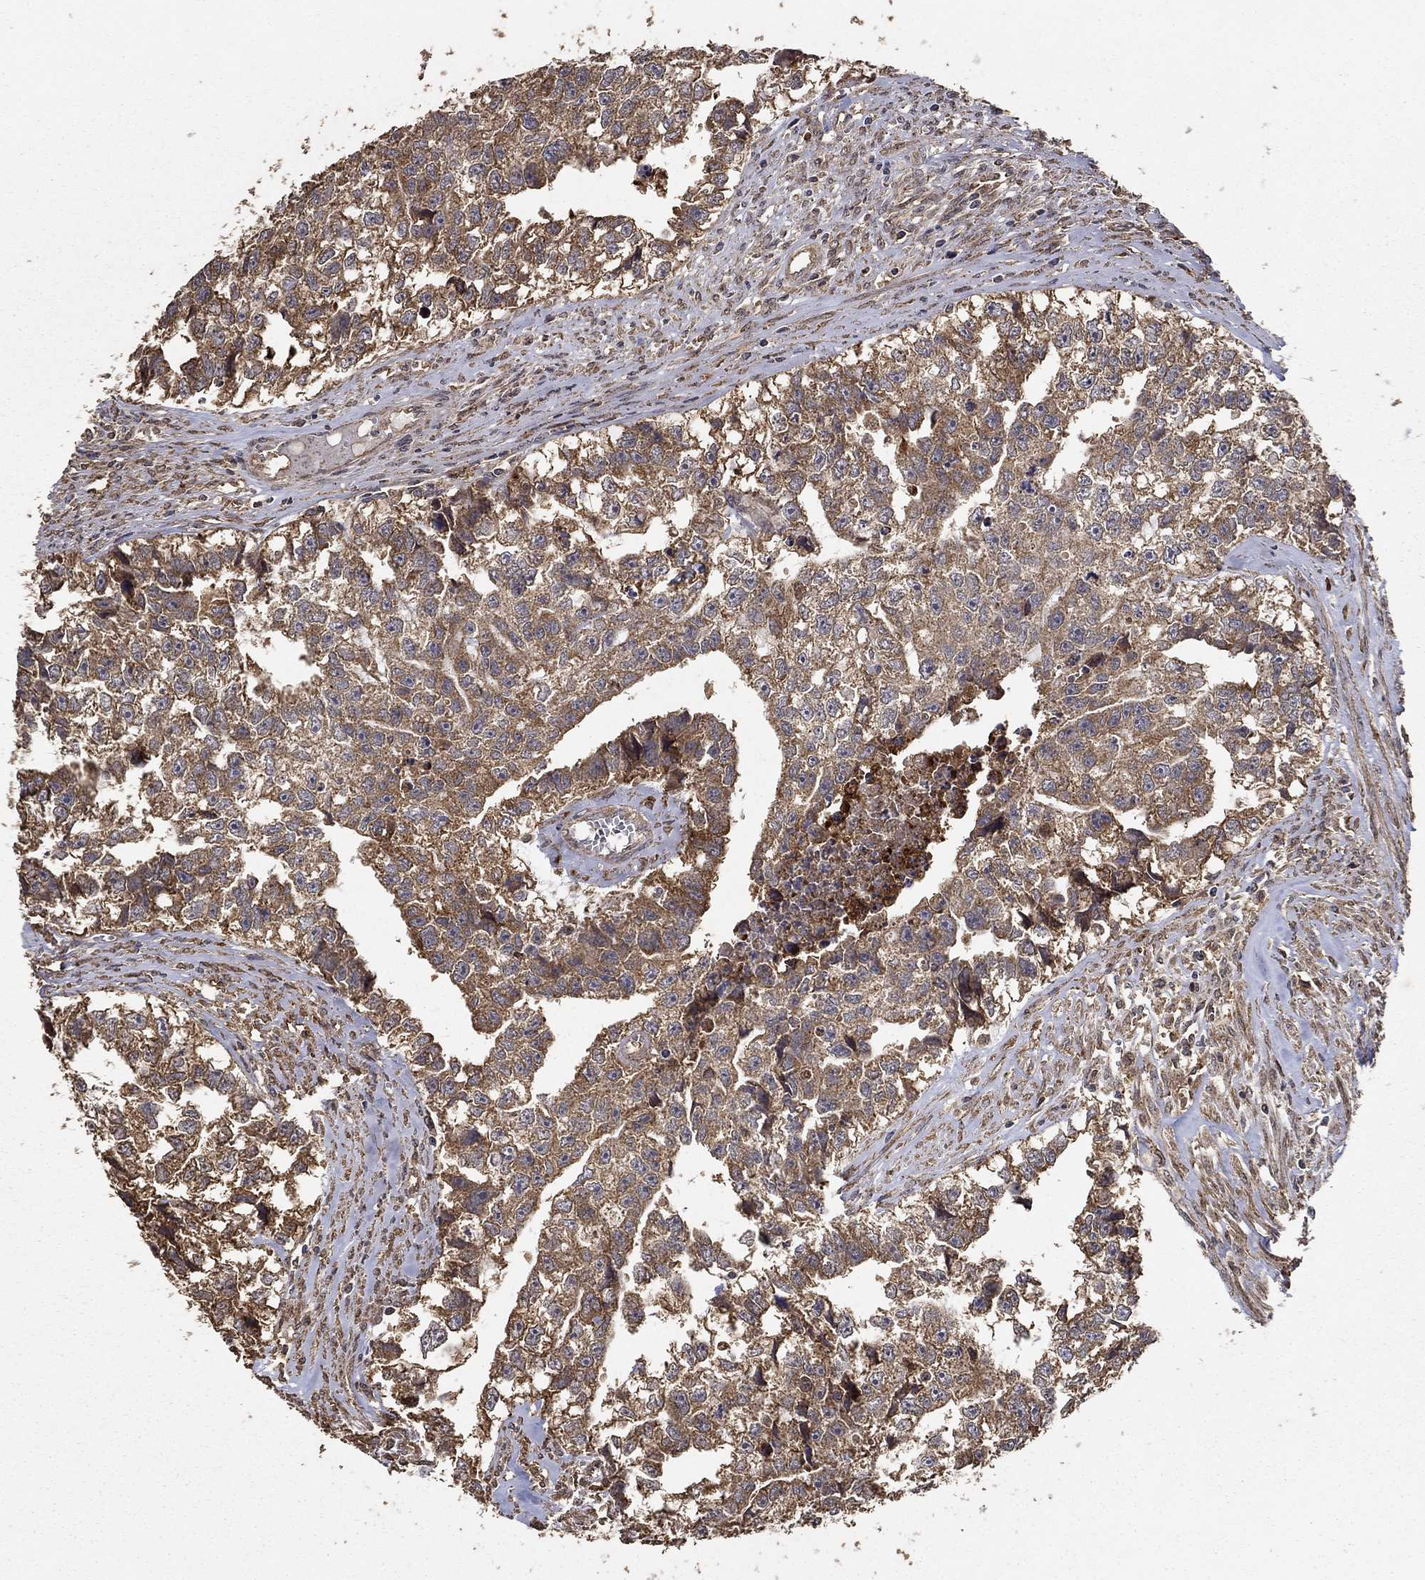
{"staining": {"intensity": "moderate", "quantity": "25%-75%", "location": "cytoplasmic/membranous"}, "tissue": "testis cancer", "cell_type": "Tumor cells", "image_type": "cancer", "snomed": [{"axis": "morphology", "description": "Carcinoma, Embryonal, NOS"}, {"axis": "morphology", "description": "Teratoma, malignant, NOS"}, {"axis": "topography", "description": "Testis"}], "caption": "Malignant teratoma (testis) stained with a brown dye demonstrates moderate cytoplasmic/membranous positive positivity in about 25%-75% of tumor cells.", "gene": "IFRD1", "patient": {"sex": "male", "age": 44}}